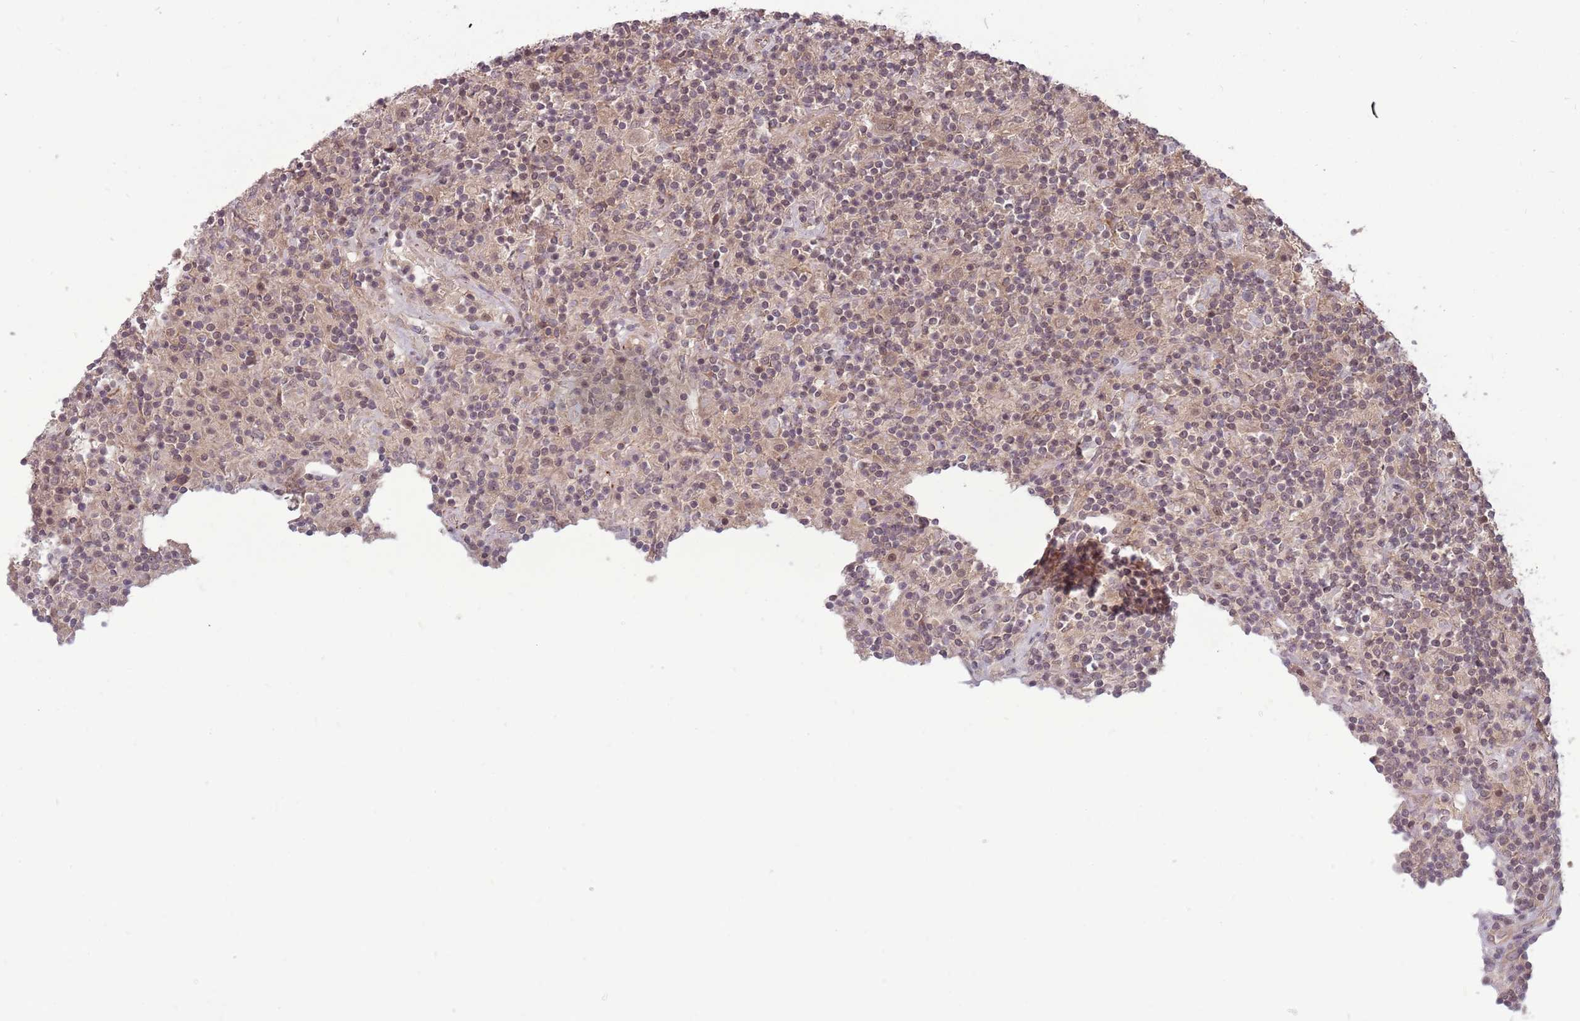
{"staining": {"intensity": "weak", "quantity": "<25%", "location": "cytoplasmic/membranous,nuclear"}, "tissue": "lymphoma", "cell_type": "Tumor cells", "image_type": "cancer", "snomed": [{"axis": "morphology", "description": "Hodgkin's disease, NOS"}, {"axis": "topography", "description": "Lymph node"}], "caption": "Immunohistochemistry histopathology image of neoplastic tissue: human lymphoma stained with DAB (3,3'-diaminobenzidine) displays no significant protein staining in tumor cells. (Stains: DAB immunohistochemistry (IHC) with hematoxylin counter stain, Microscopy: brightfield microscopy at high magnification).", "gene": "ADAMTS3", "patient": {"sex": "male", "age": 70}}